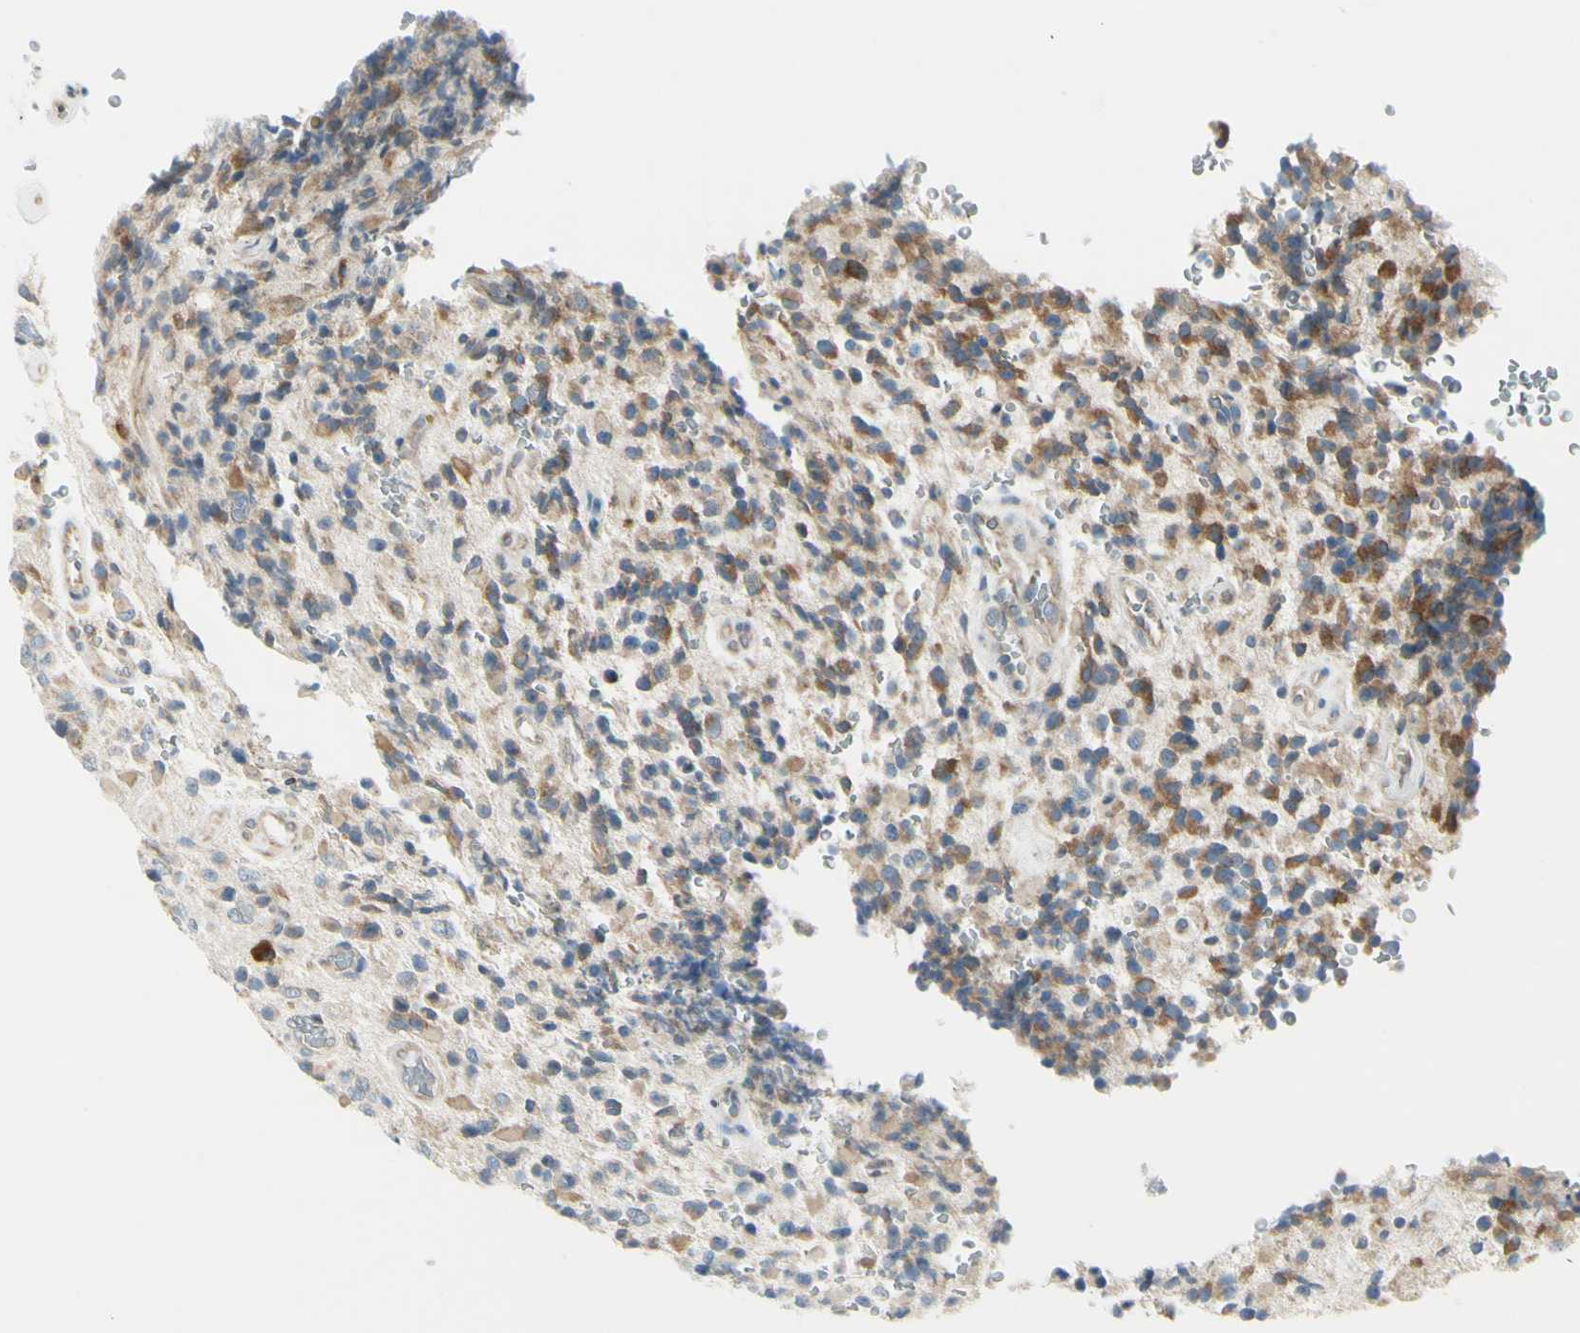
{"staining": {"intensity": "moderate", "quantity": "25%-75%", "location": "cytoplasmic/membranous"}, "tissue": "glioma", "cell_type": "Tumor cells", "image_type": "cancer", "snomed": [{"axis": "morphology", "description": "Glioma, malignant, High grade"}, {"axis": "topography", "description": "pancreas cauda"}], "caption": "Malignant glioma (high-grade) stained for a protein (brown) shows moderate cytoplasmic/membranous positive expression in about 25%-75% of tumor cells.", "gene": "SELENOS", "patient": {"sex": "male", "age": 60}}